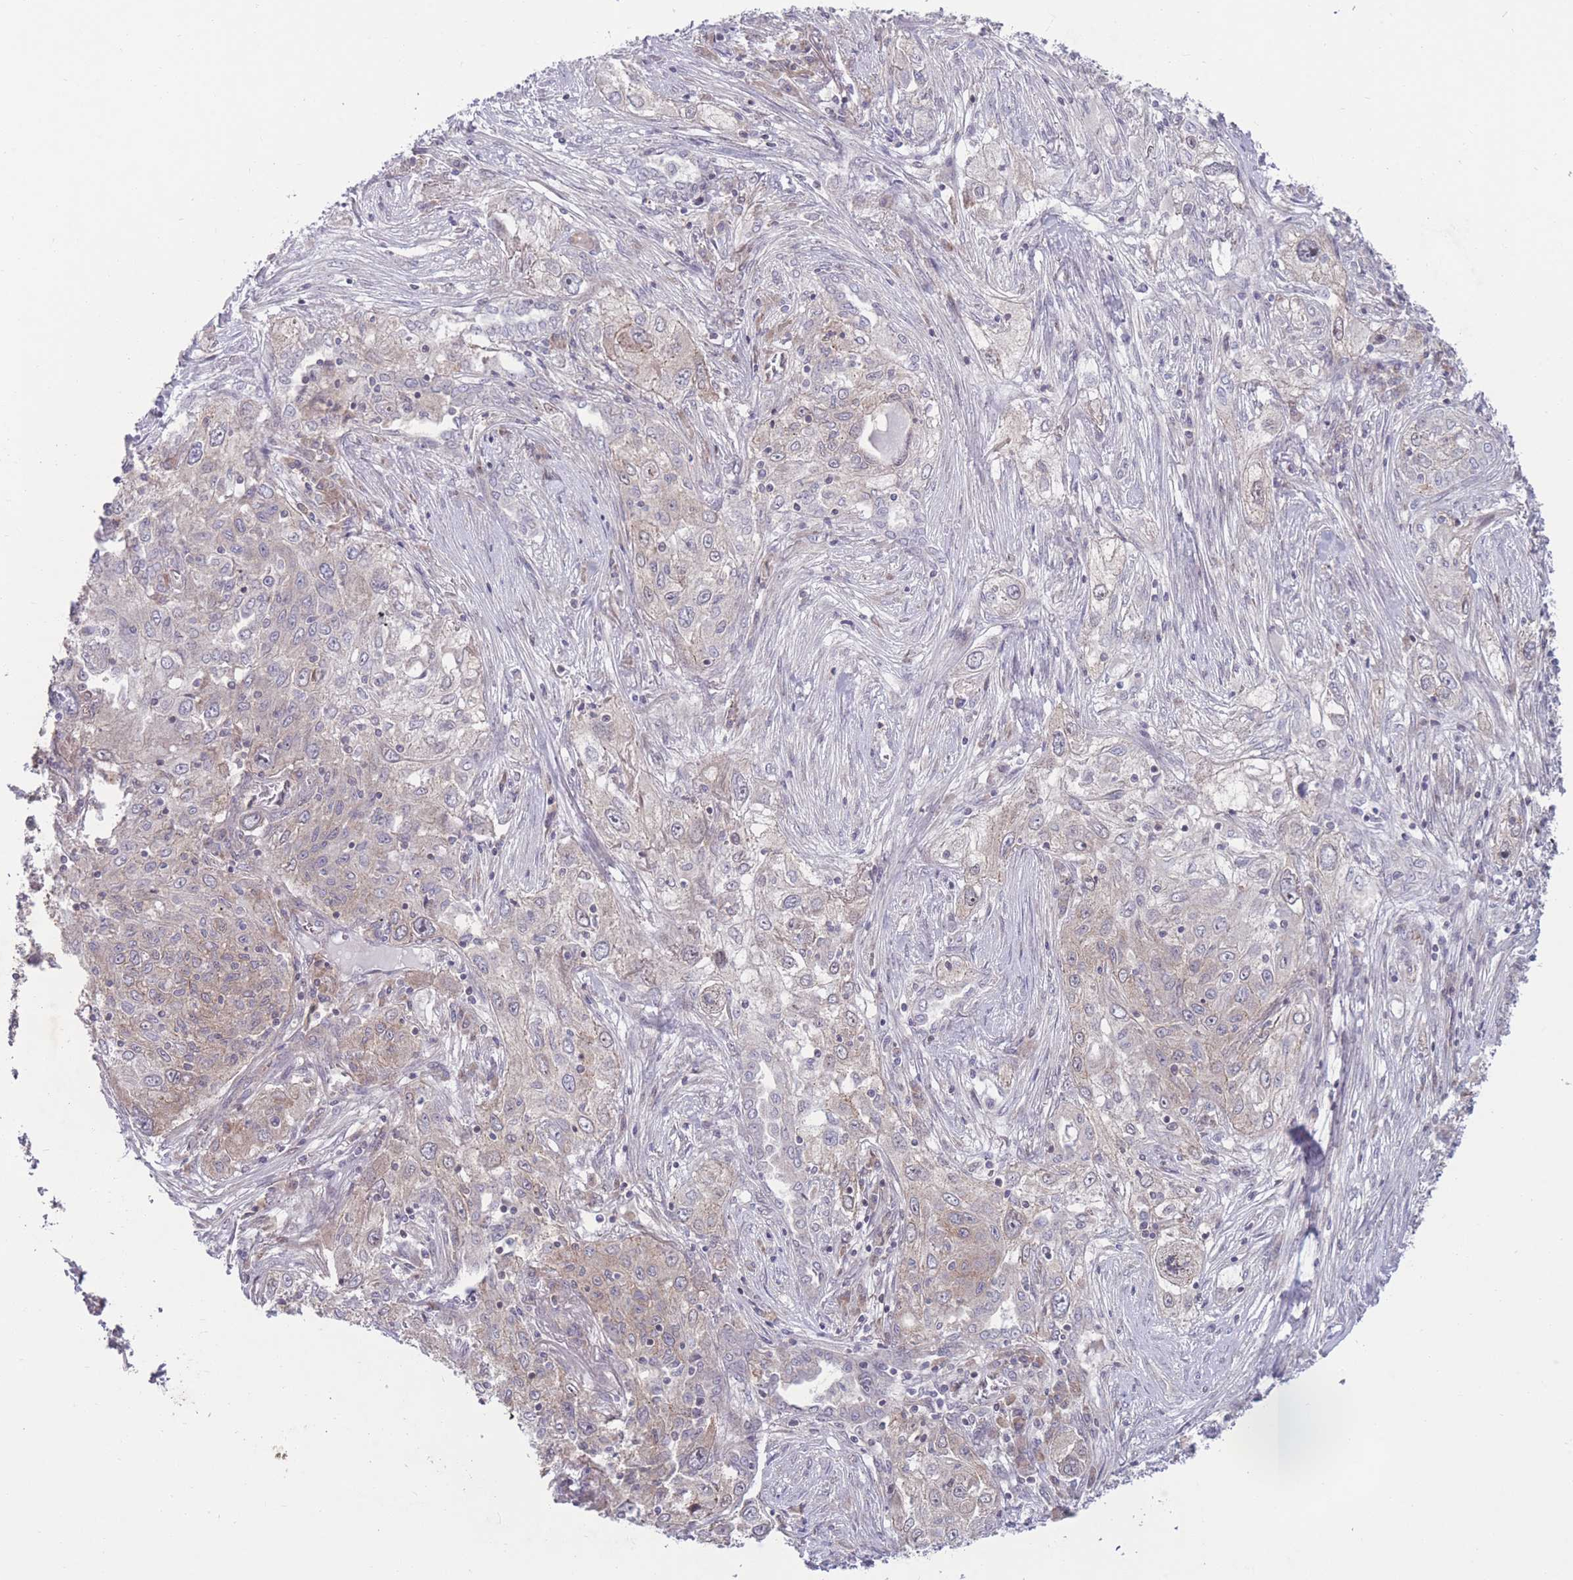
{"staining": {"intensity": "weak", "quantity": "<25%", "location": "cytoplasmic/membranous"}, "tissue": "lung cancer", "cell_type": "Tumor cells", "image_type": "cancer", "snomed": [{"axis": "morphology", "description": "Squamous cell carcinoma, NOS"}, {"axis": "topography", "description": "Lung"}], "caption": "This is a histopathology image of IHC staining of lung cancer, which shows no positivity in tumor cells.", "gene": "RIC8A", "patient": {"sex": "female", "age": 69}}